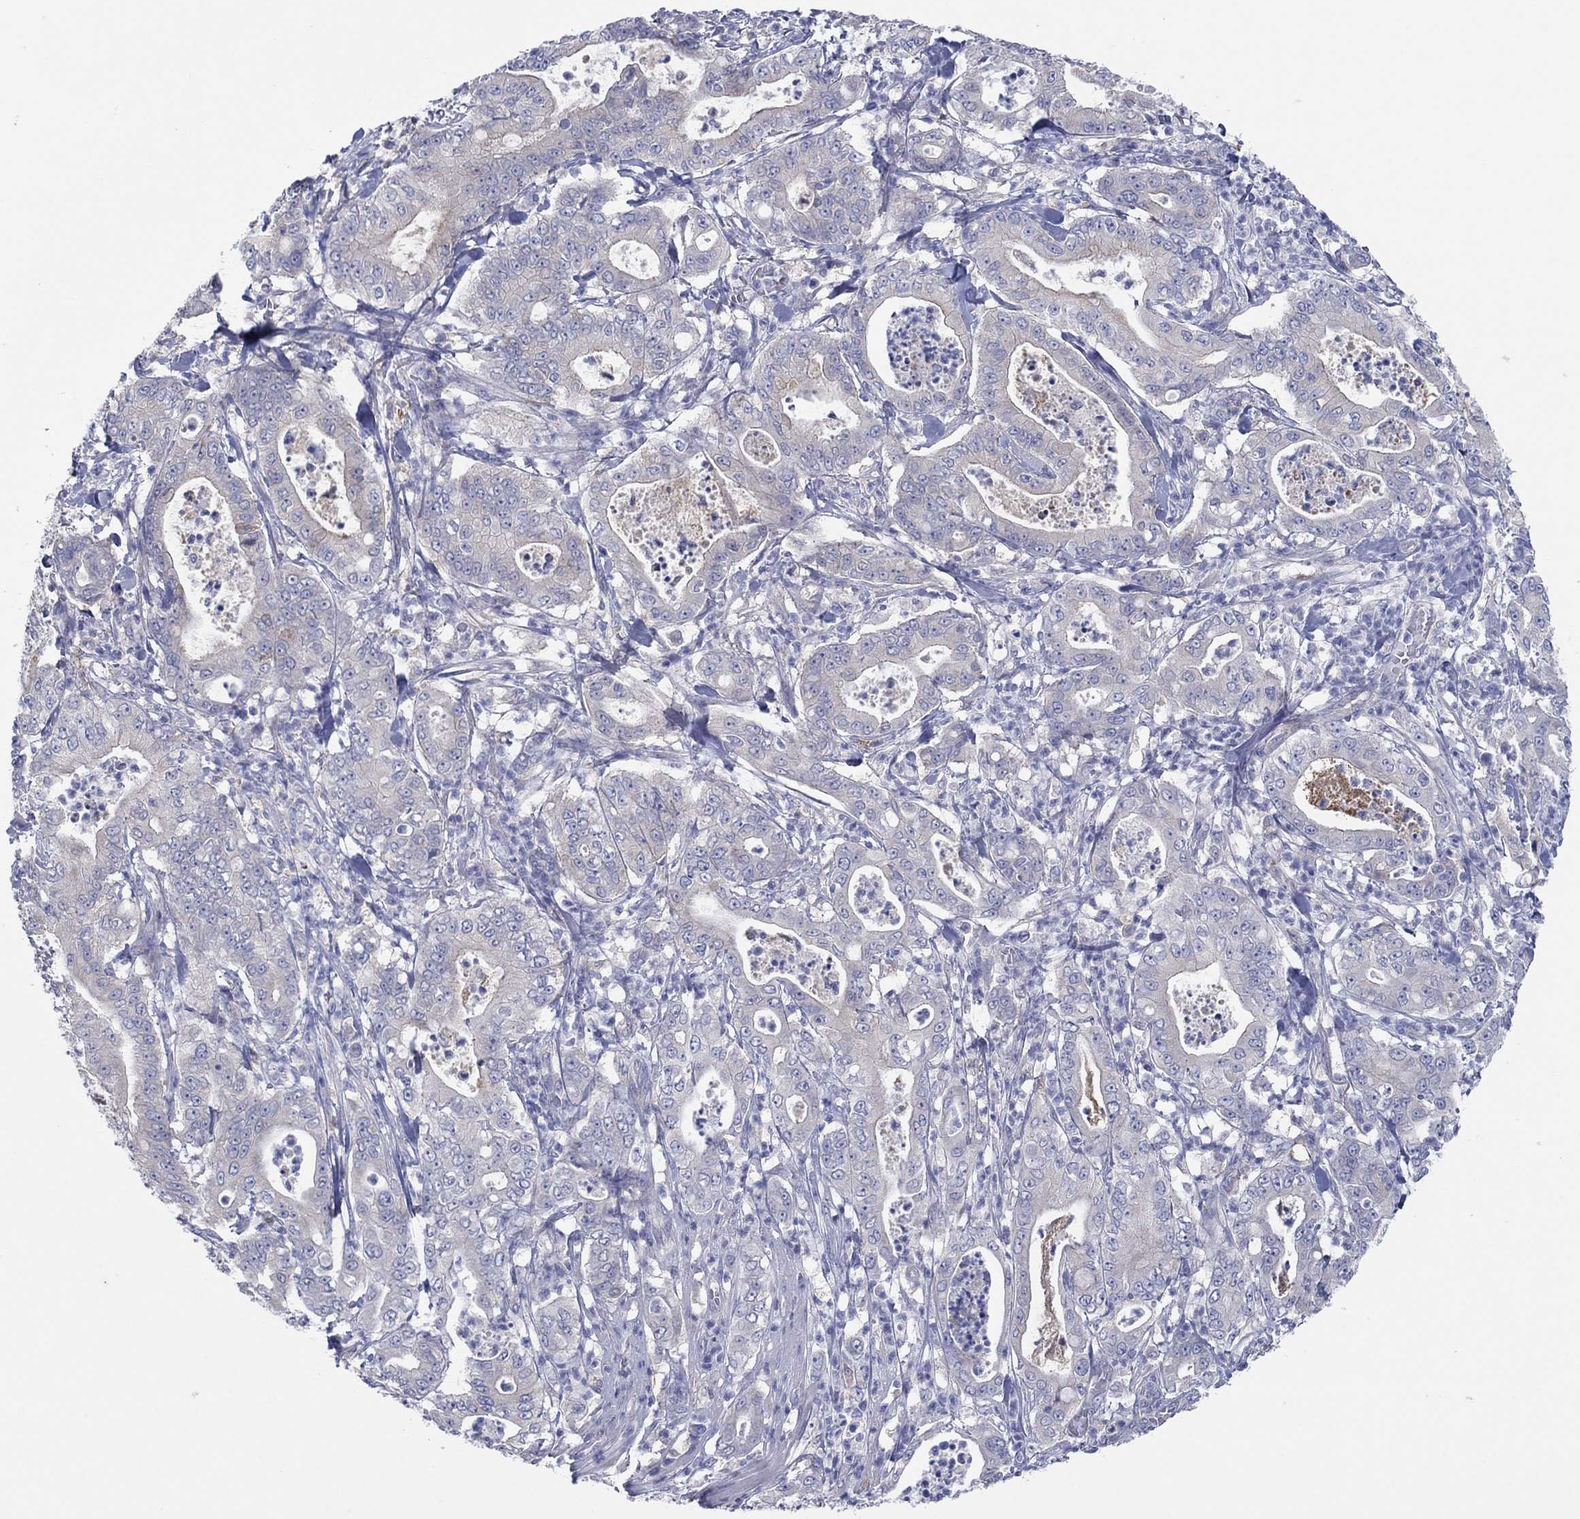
{"staining": {"intensity": "negative", "quantity": "none", "location": "none"}, "tissue": "pancreatic cancer", "cell_type": "Tumor cells", "image_type": "cancer", "snomed": [{"axis": "morphology", "description": "Adenocarcinoma, NOS"}, {"axis": "topography", "description": "Pancreas"}], "caption": "Adenocarcinoma (pancreatic) stained for a protein using immunohistochemistry displays no staining tumor cells.", "gene": "PLCL2", "patient": {"sex": "male", "age": 71}}